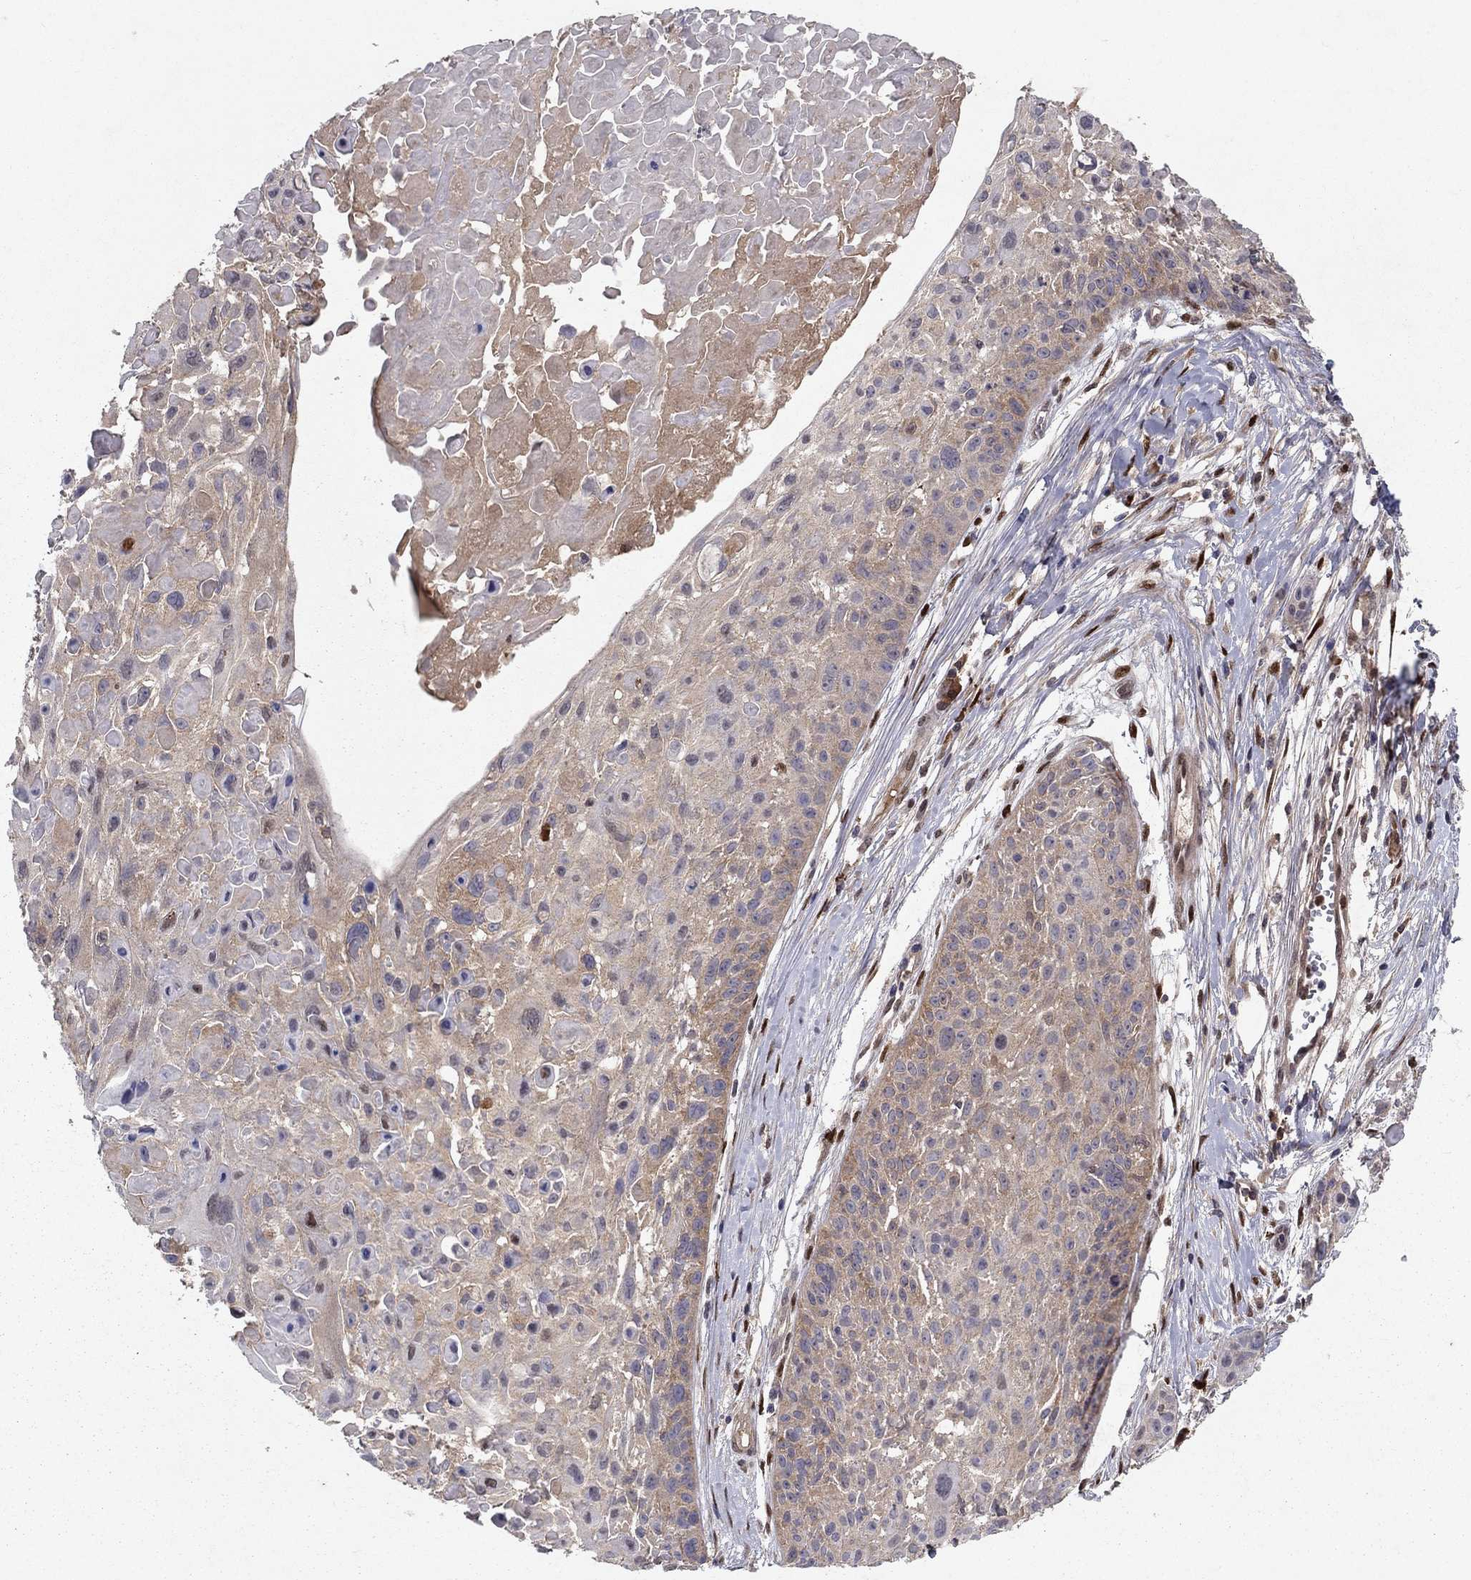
{"staining": {"intensity": "weak", "quantity": "<25%", "location": "cytoplasmic/membranous"}, "tissue": "skin cancer", "cell_type": "Tumor cells", "image_type": "cancer", "snomed": [{"axis": "morphology", "description": "Squamous cell carcinoma, NOS"}, {"axis": "topography", "description": "Skin"}, {"axis": "topography", "description": "Anal"}], "caption": "Tumor cells show no significant expression in skin cancer (squamous cell carcinoma). (DAB (3,3'-diaminobenzidine) IHC visualized using brightfield microscopy, high magnification).", "gene": "CRTC1", "patient": {"sex": "female", "age": 75}}